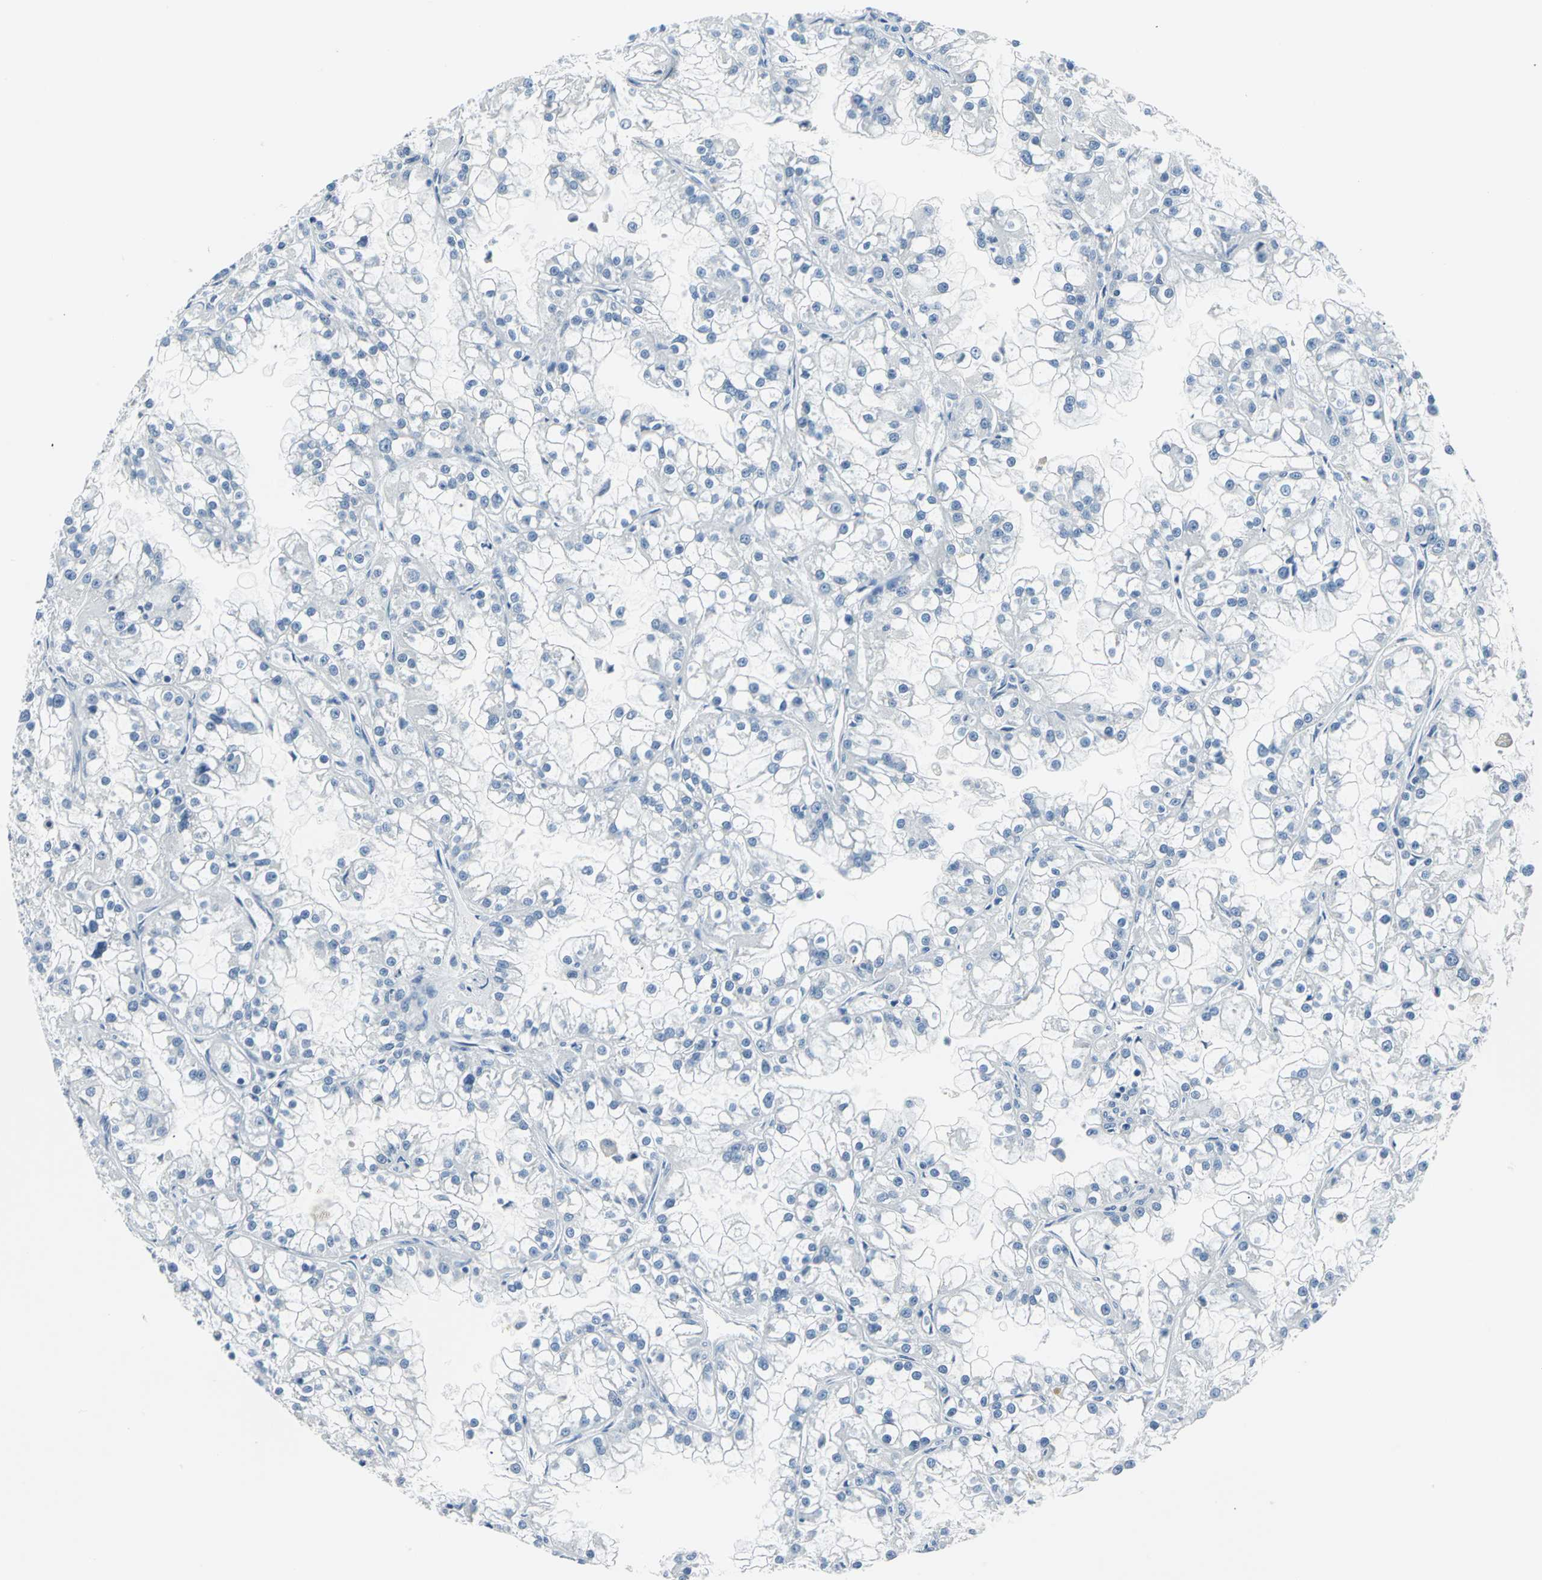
{"staining": {"intensity": "negative", "quantity": "none", "location": "none"}, "tissue": "renal cancer", "cell_type": "Tumor cells", "image_type": "cancer", "snomed": [{"axis": "morphology", "description": "Adenocarcinoma, NOS"}, {"axis": "topography", "description": "Kidney"}], "caption": "High magnification brightfield microscopy of renal cancer stained with DAB (brown) and counterstained with hematoxylin (blue): tumor cells show no significant expression.", "gene": "RIPOR1", "patient": {"sex": "female", "age": 52}}